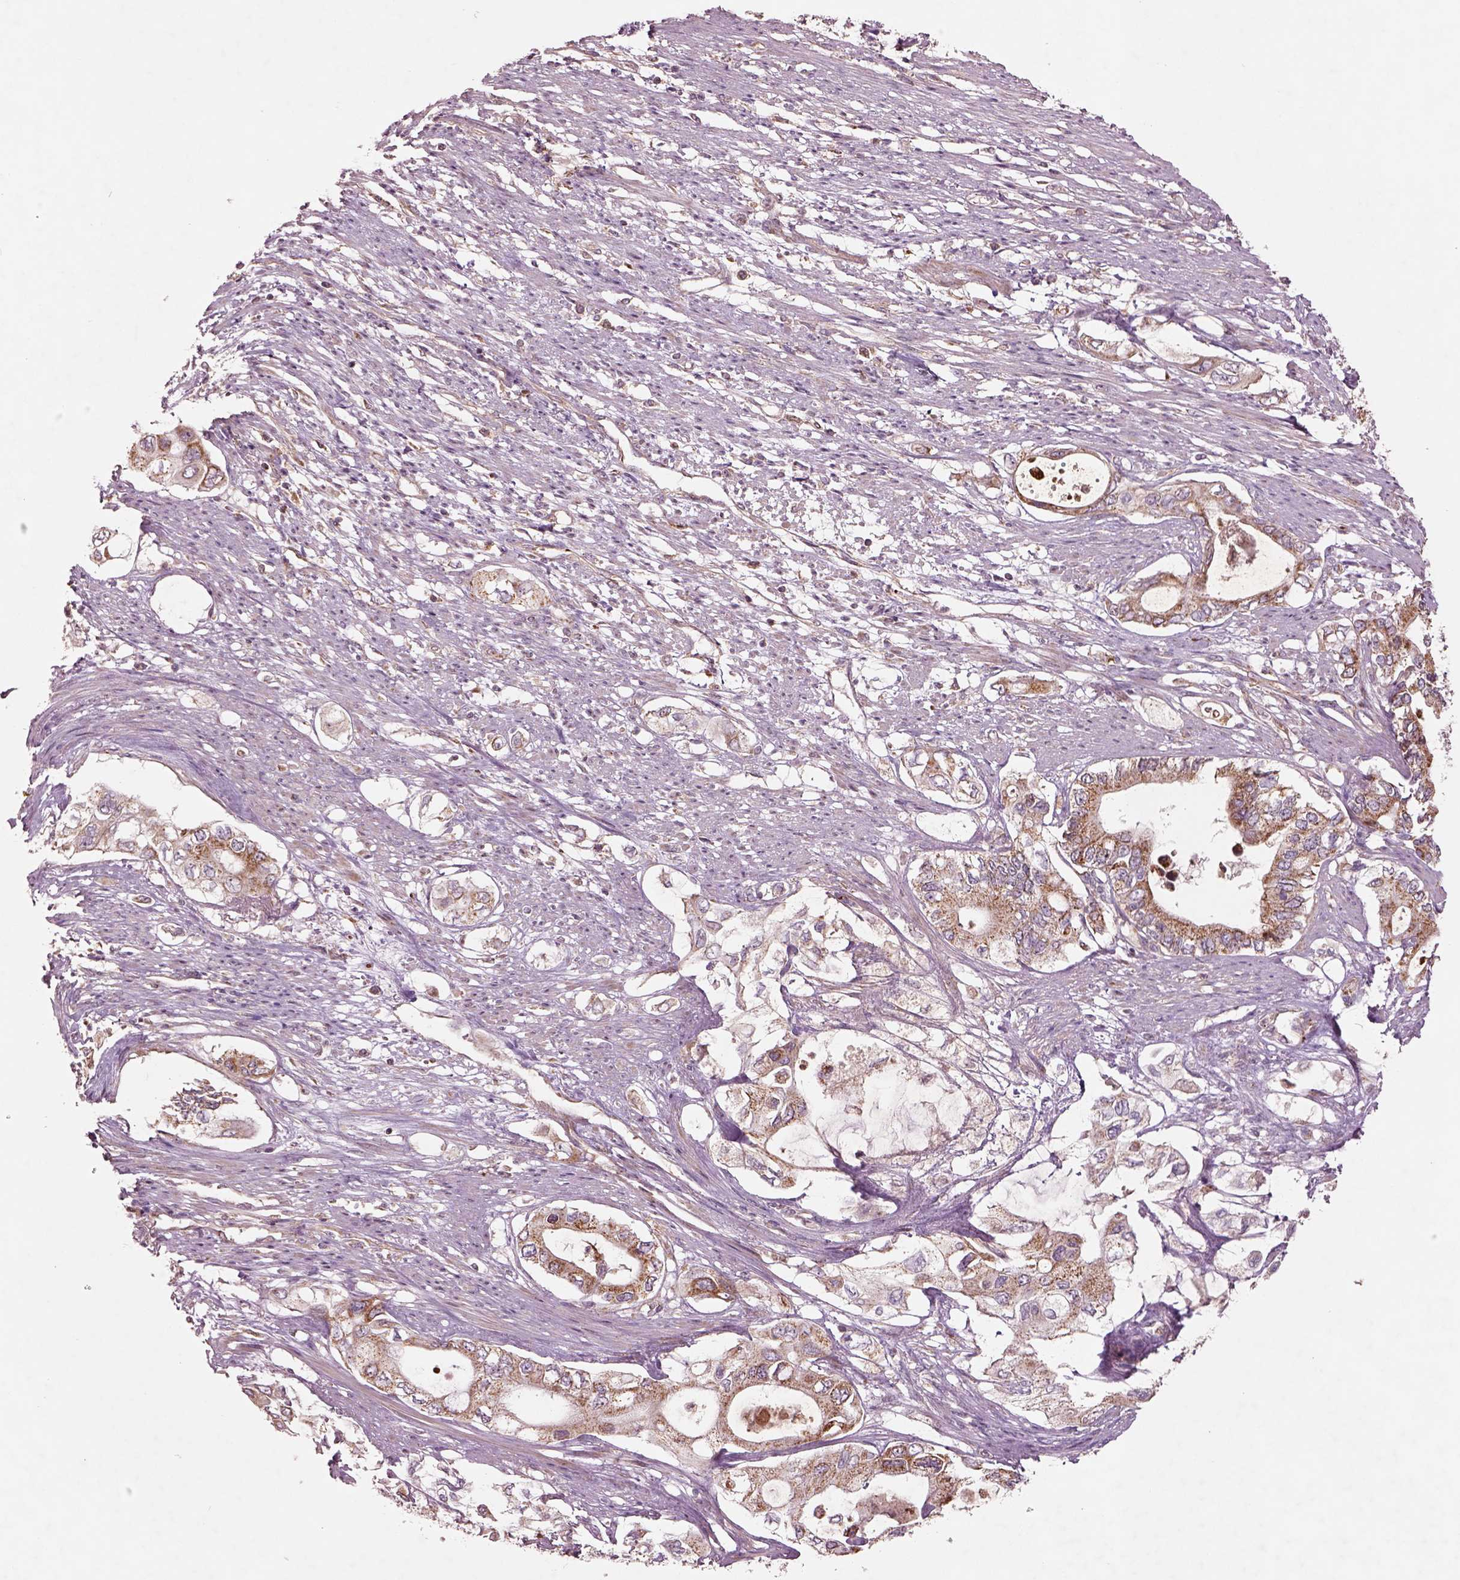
{"staining": {"intensity": "moderate", "quantity": ">75%", "location": "cytoplasmic/membranous"}, "tissue": "pancreatic cancer", "cell_type": "Tumor cells", "image_type": "cancer", "snomed": [{"axis": "morphology", "description": "Adenocarcinoma, NOS"}, {"axis": "topography", "description": "Pancreas"}], "caption": "Pancreatic adenocarcinoma stained with a protein marker shows moderate staining in tumor cells.", "gene": "SLC25A5", "patient": {"sex": "female", "age": 63}}